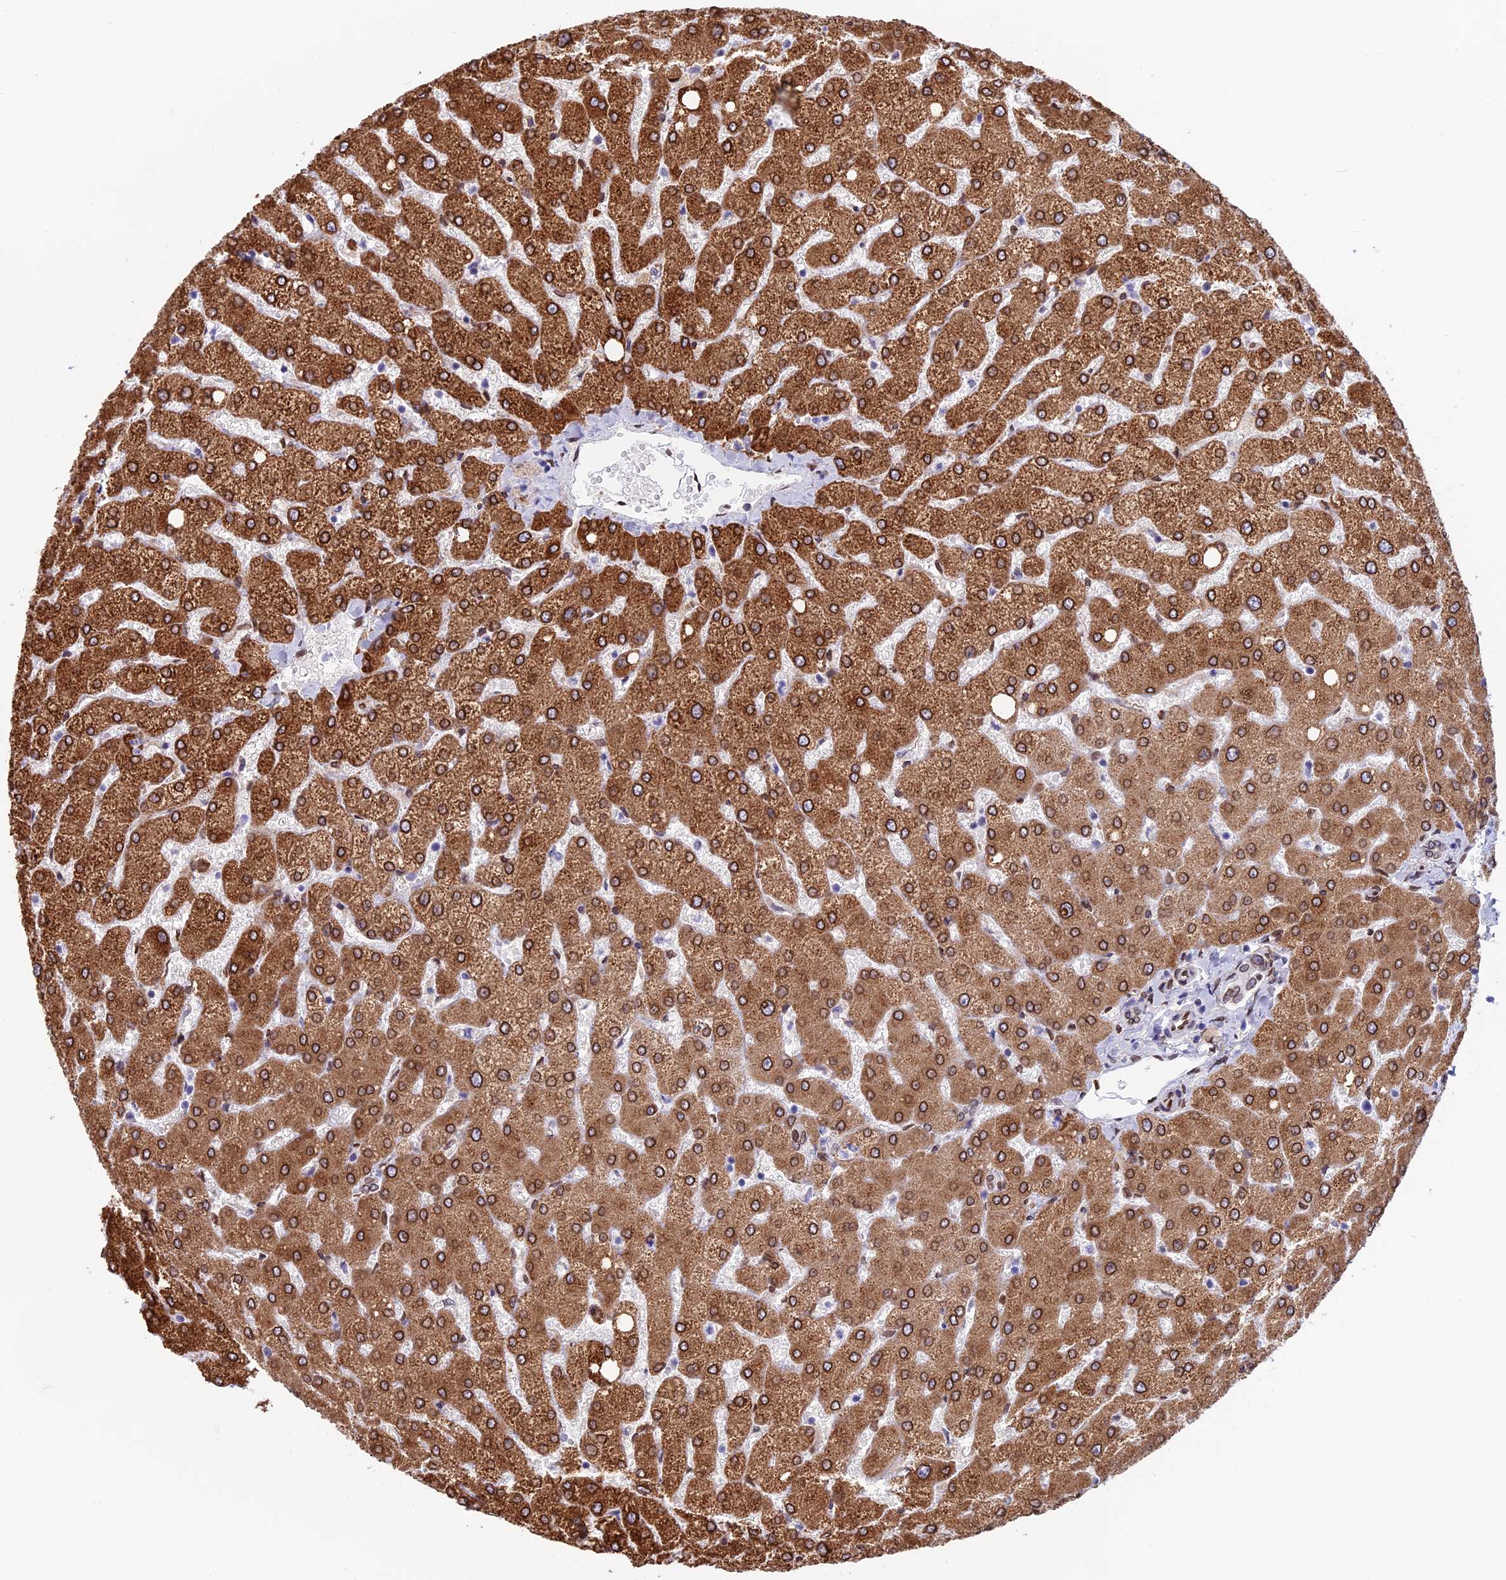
{"staining": {"intensity": "weak", "quantity": ">75%", "location": "cytoplasmic/membranous,nuclear"}, "tissue": "liver", "cell_type": "Cholangiocytes", "image_type": "normal", "snomed": [{"axis": "morphology", "description": "Normal tissue, NOS"}, {"axis": "topography", "description": "Liver"}], "caption": "The micrograph displays immunohistochemical staining of unremarkable liver. There is weak cytoplasmic/membranous,nuclear staining is appreciated in about >75% of cholangiocytes. (IHC, brightfield microscopy, high magnification).", "gene": "TMPRSS7", "patient": {"sex": "female", "age": 54}}